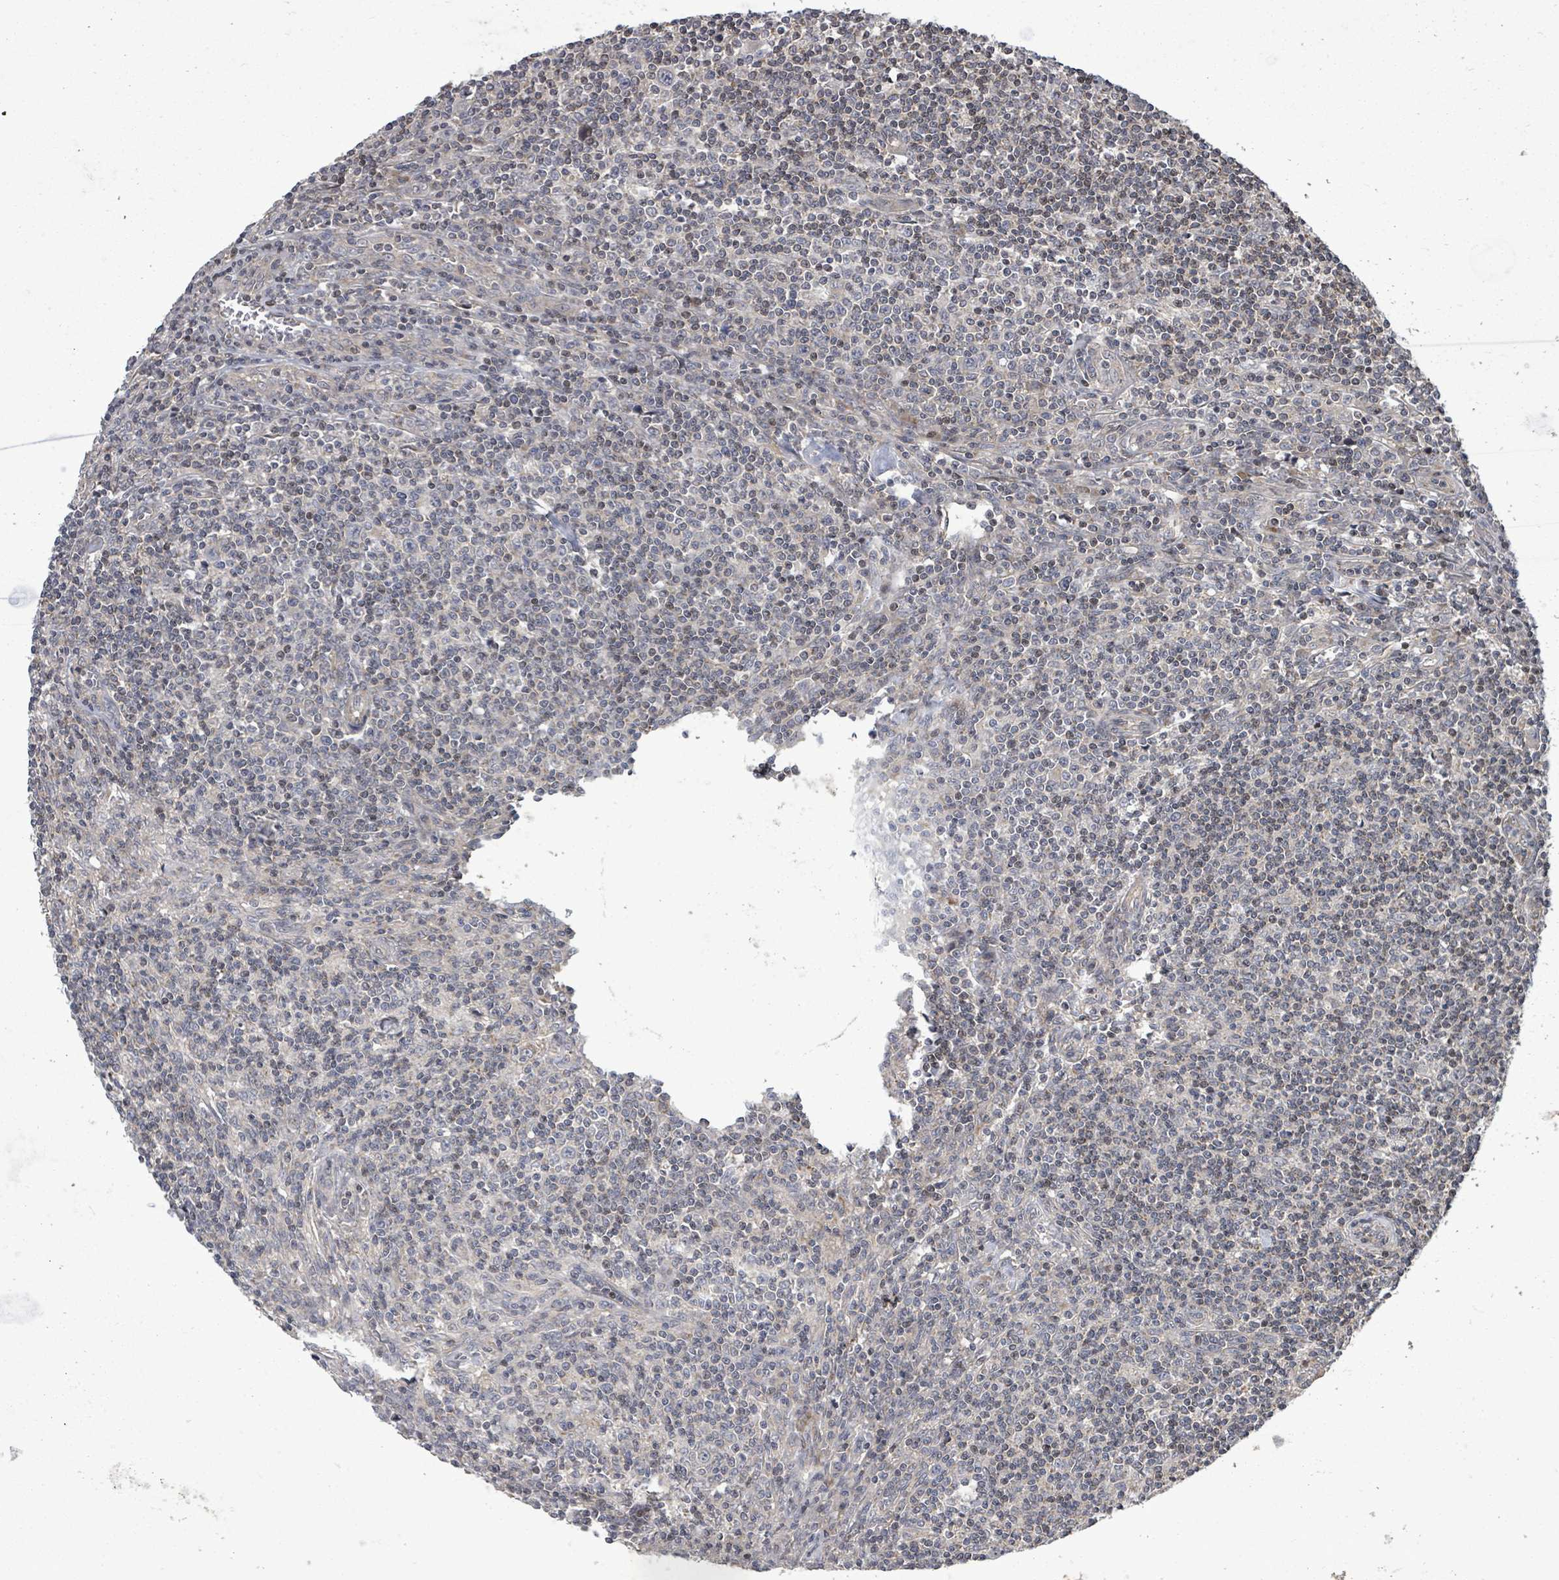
{"staining": {"intensity": "negative", "quantity": "none", "location": "none"}, "tissue": "lymphoma", "cell_type": "Tumor cells", "image_type": "cancer", "snomed": [{"axis": "morphology", "description": "Hodgkin's disease, NOS"}, {"axis": "topography", "description": "Lymph node"}], "caption": "Immunohistochemistry histopathology image of human Hodgkin's disease stained for a protein (brown), which reveals no expression in tumor cells.", "gene": "KRTAP27-1", "patient": {"sex": "male", "age": 83}}